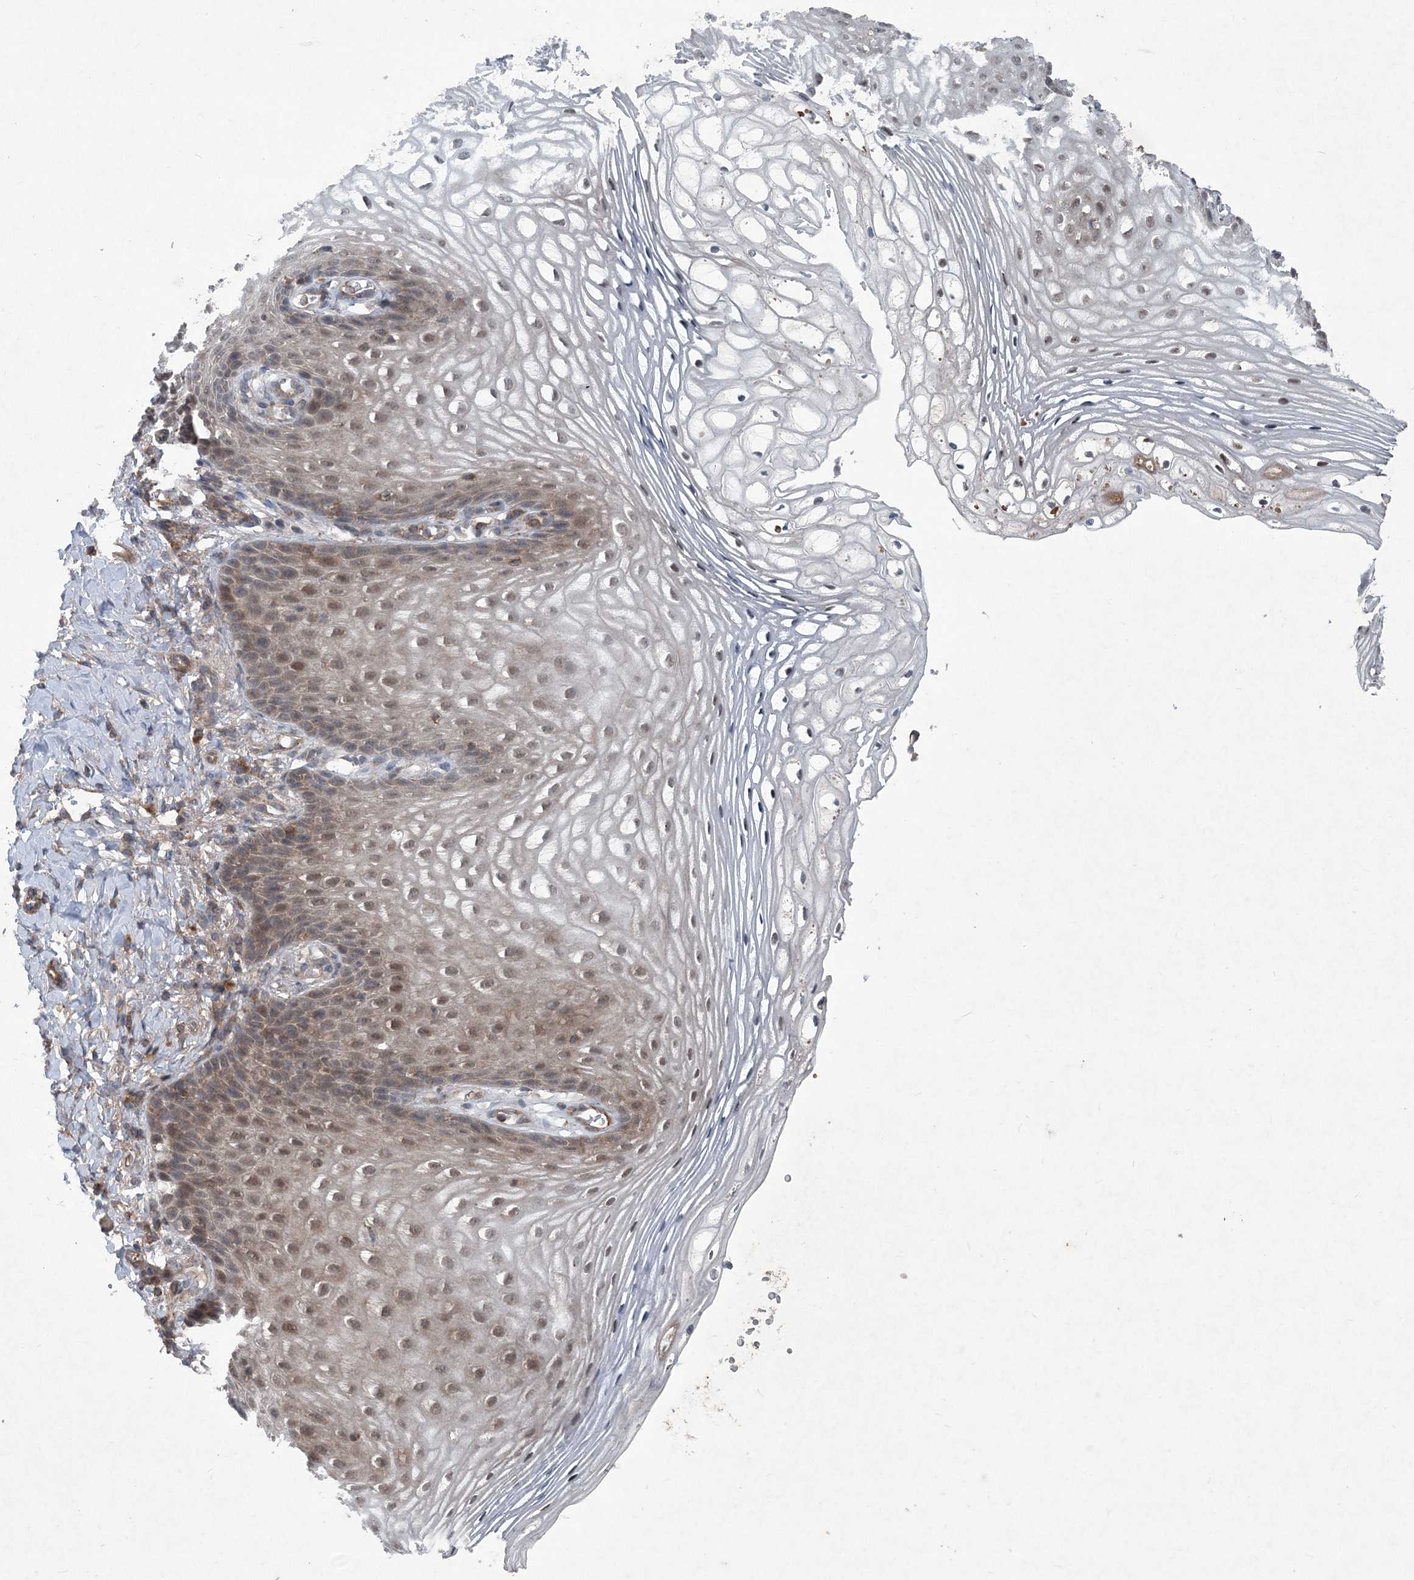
{"staining": {"intensity": "weak", "quantity": "25%-75%", "location": "cytoplasmic/membranous,nuclear"}, "tissue": "vagina", "cell_type": "Squamous epithelial cells", "image_type": "normal", "snomed": [{"axis": "morphology", "description": "Normal tissue, NOS"}, {"axis": "topography", "description": "Vagina"}], "caption": "Brown immunohistochemical staining in benign human vagina demonstrates weak cytoplasmic/membranous,nuclear staining in about 25%-75% of squamous epithelial cells.", "gene": "NDUFA2", "patient": {"sex": "female", "age": 60}}